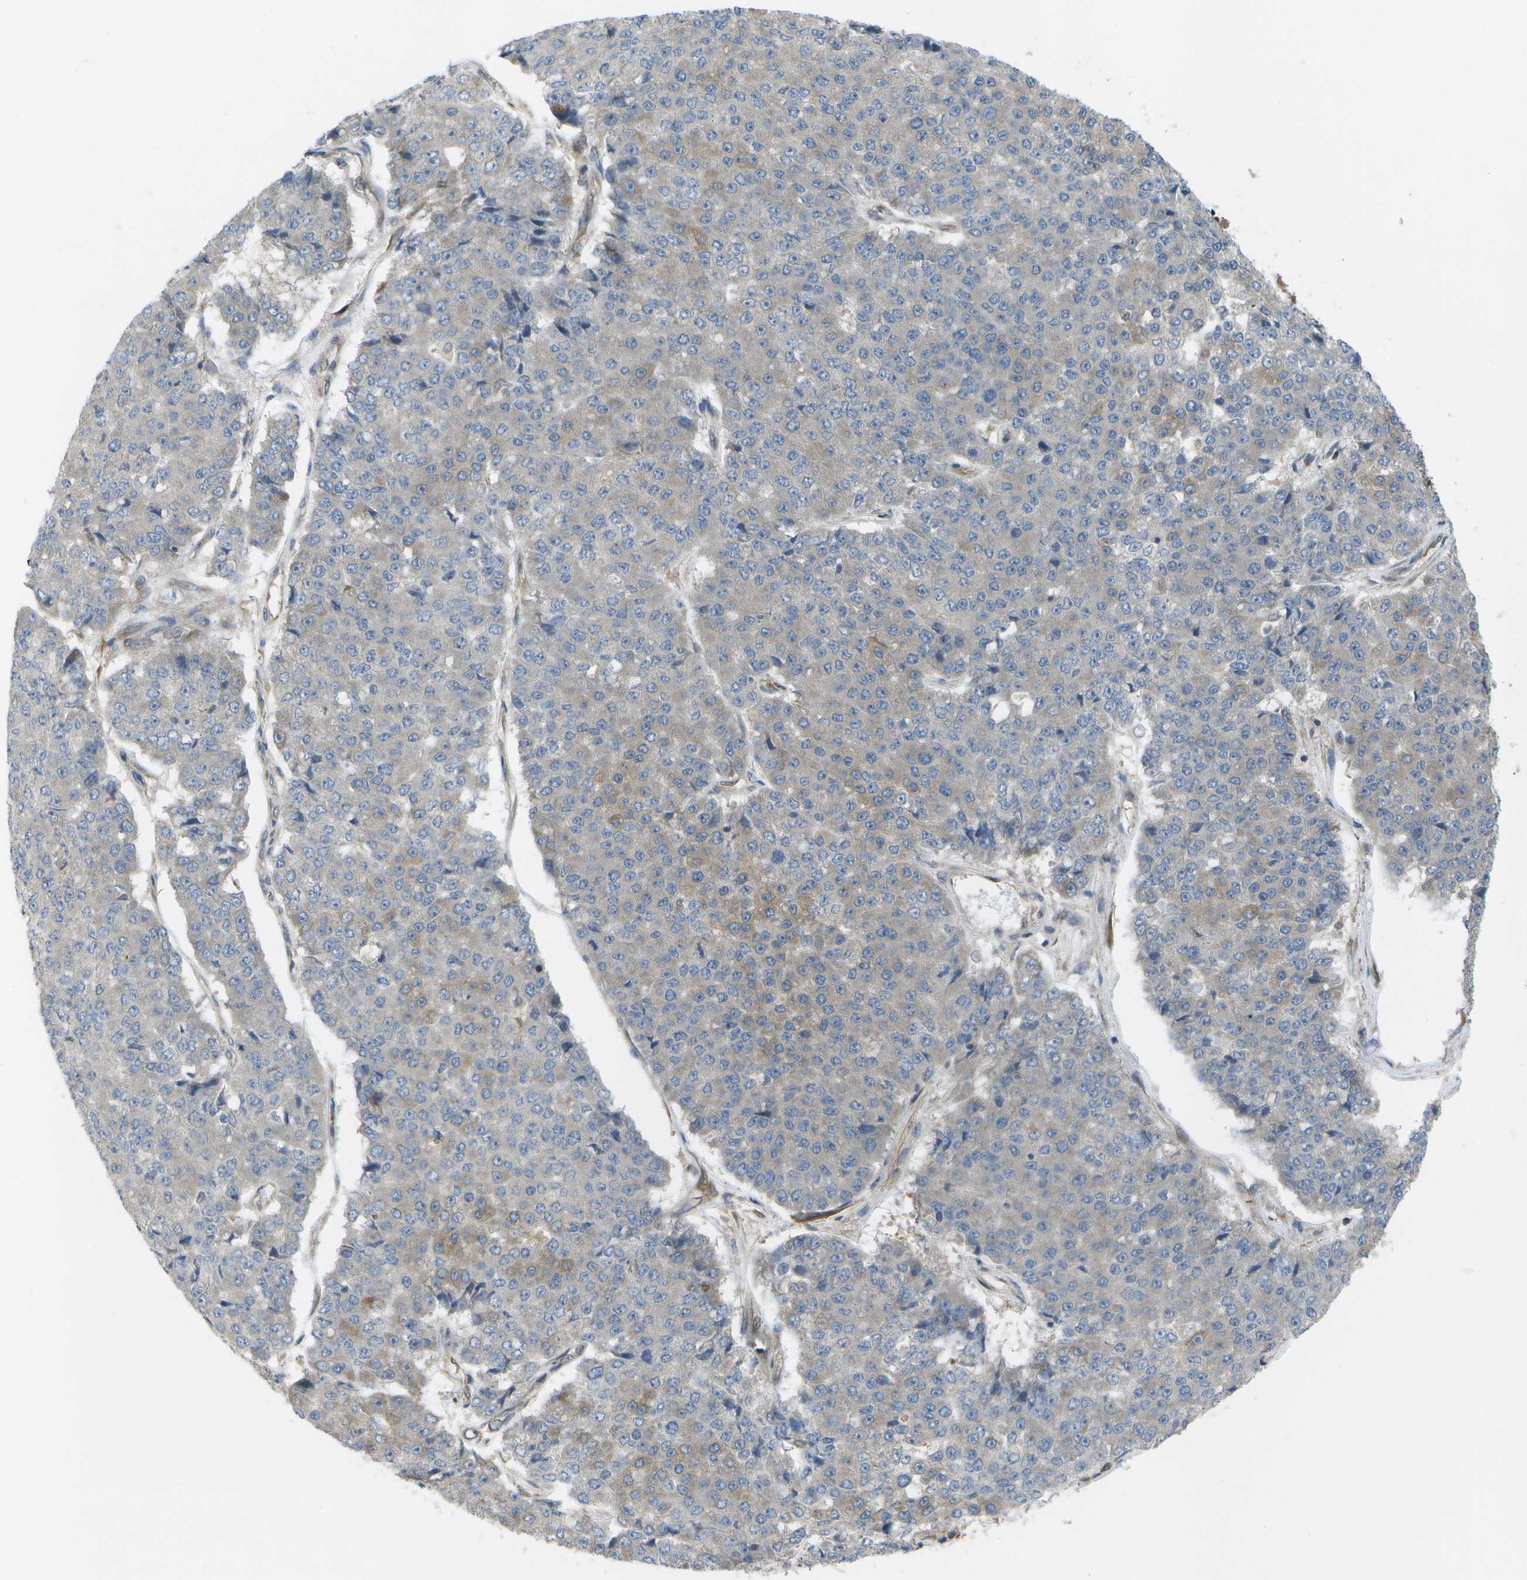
{"staining": {"intensity": "weak", "quantity": "25%-75%", "location": "cytoplasmic/membranous"}, "tissue": "pancreatic cancer", "cell_type": "Tumor cells", "image_type": "cancer", "snomed": [{"axis": "morphology", "description": "Adenocarcinoma, NOS"}, {"axis": "topography", "description": "Pancreas"}], "caption": "Human pancreatic adenocarcinoma stained with a brown dye reveals weak cytoplasmic/membranous positive positivity in approximately 25%-75% of tumor cells.", "gene": "DPM3", "patient": {"sex": "male", "age": 50}}